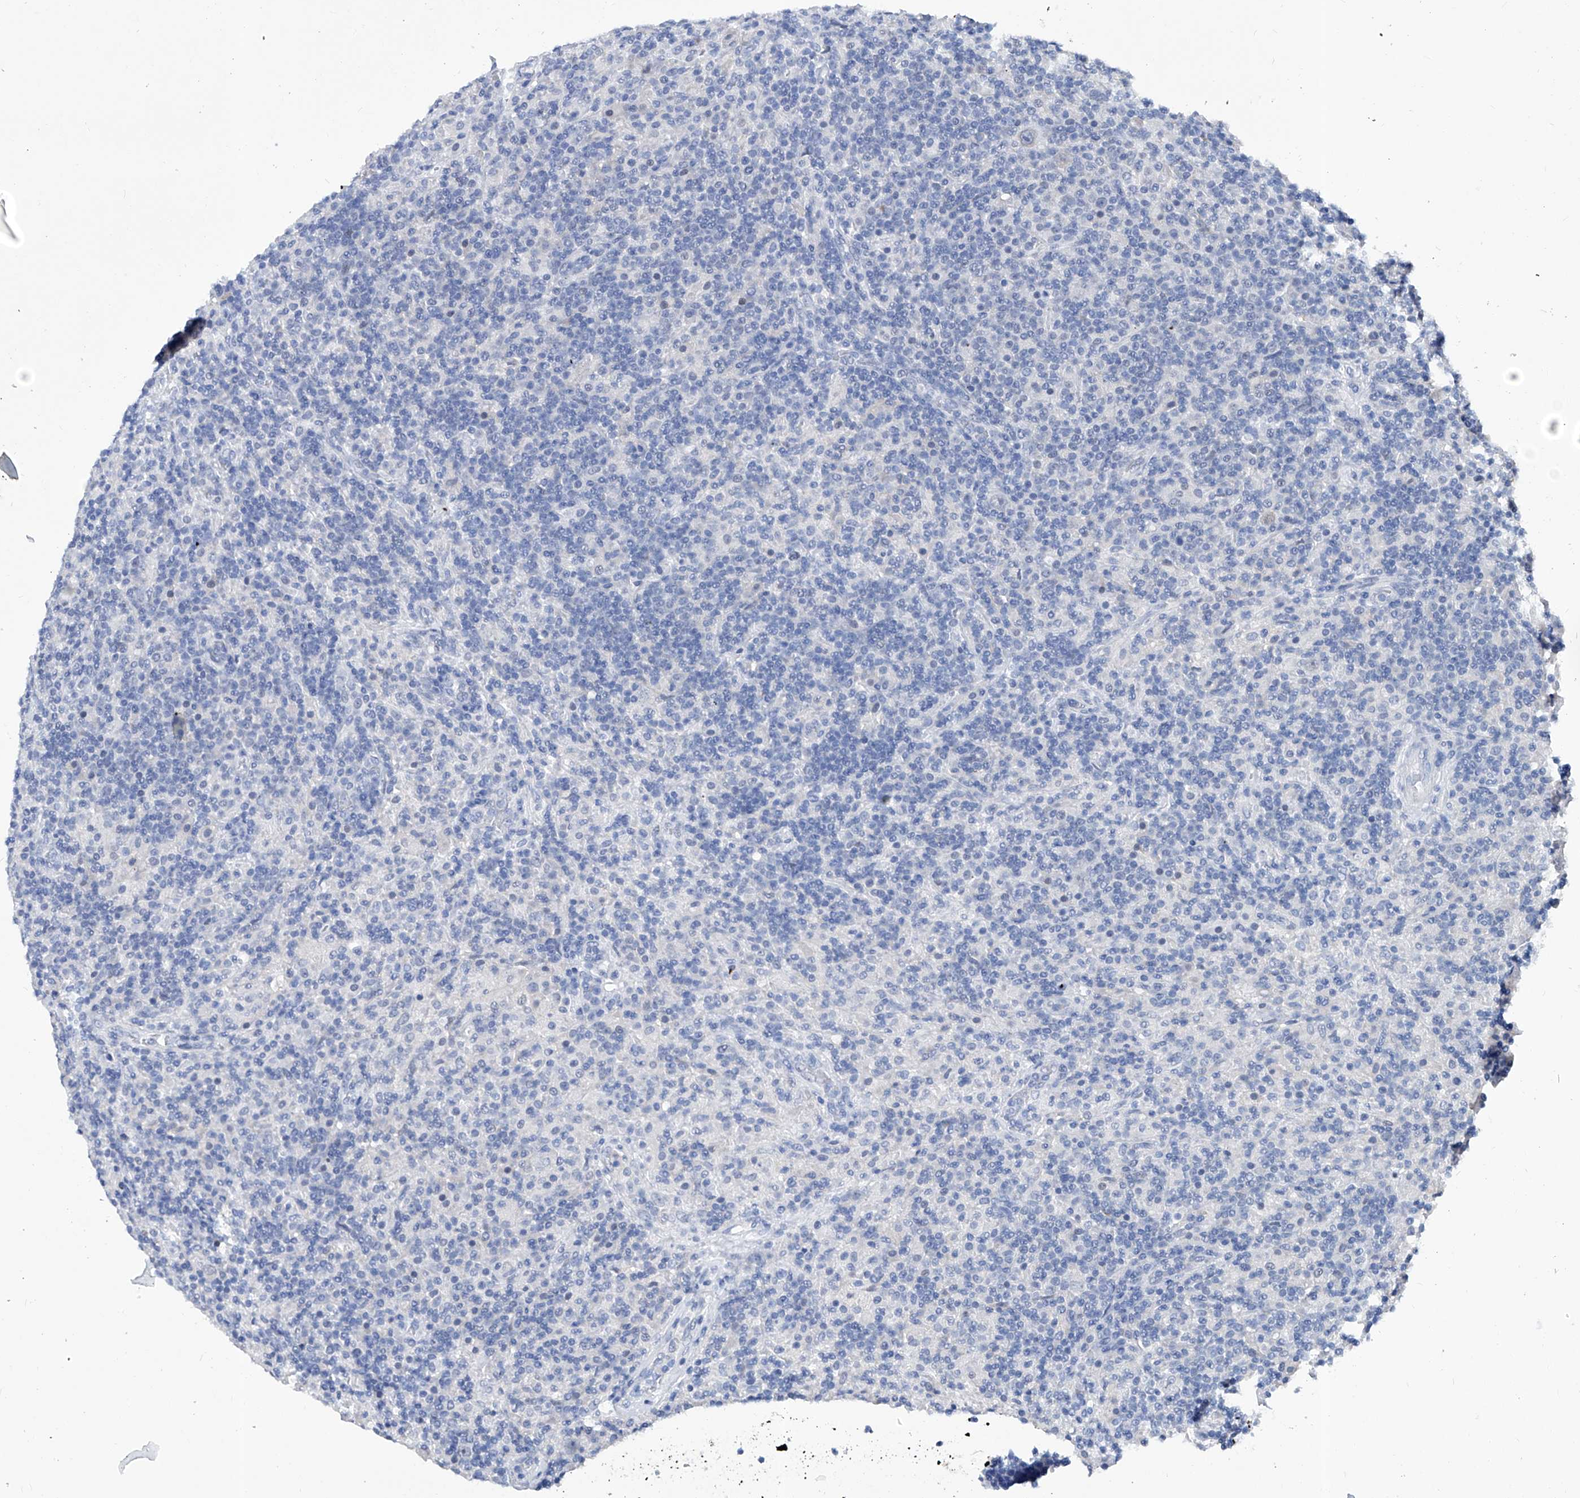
{"staining": {"intensity": "negative", "quantity": "none", "location": "none"}, "tissue": "lymphoma", "cell_type": "Tumor cells", "image_type": "cancer", "snomed": [{"axis": "morphology", "description": "Hodgkin's disease, NOS"}, {"axis": "topography", "description": "Lymph node"}], "caption": "An immunohistochemistry photomicrograph of lymphoma is shown. There is no staining in tumor cells of lymphoma. The staining is performed using DAB (3,3'-diaminobenzidine) brown chromogen with nuclei counter-stained in using hematoxylin.", "gene": "KLHL17", "patient": {"sex": "male", "age": 70}}